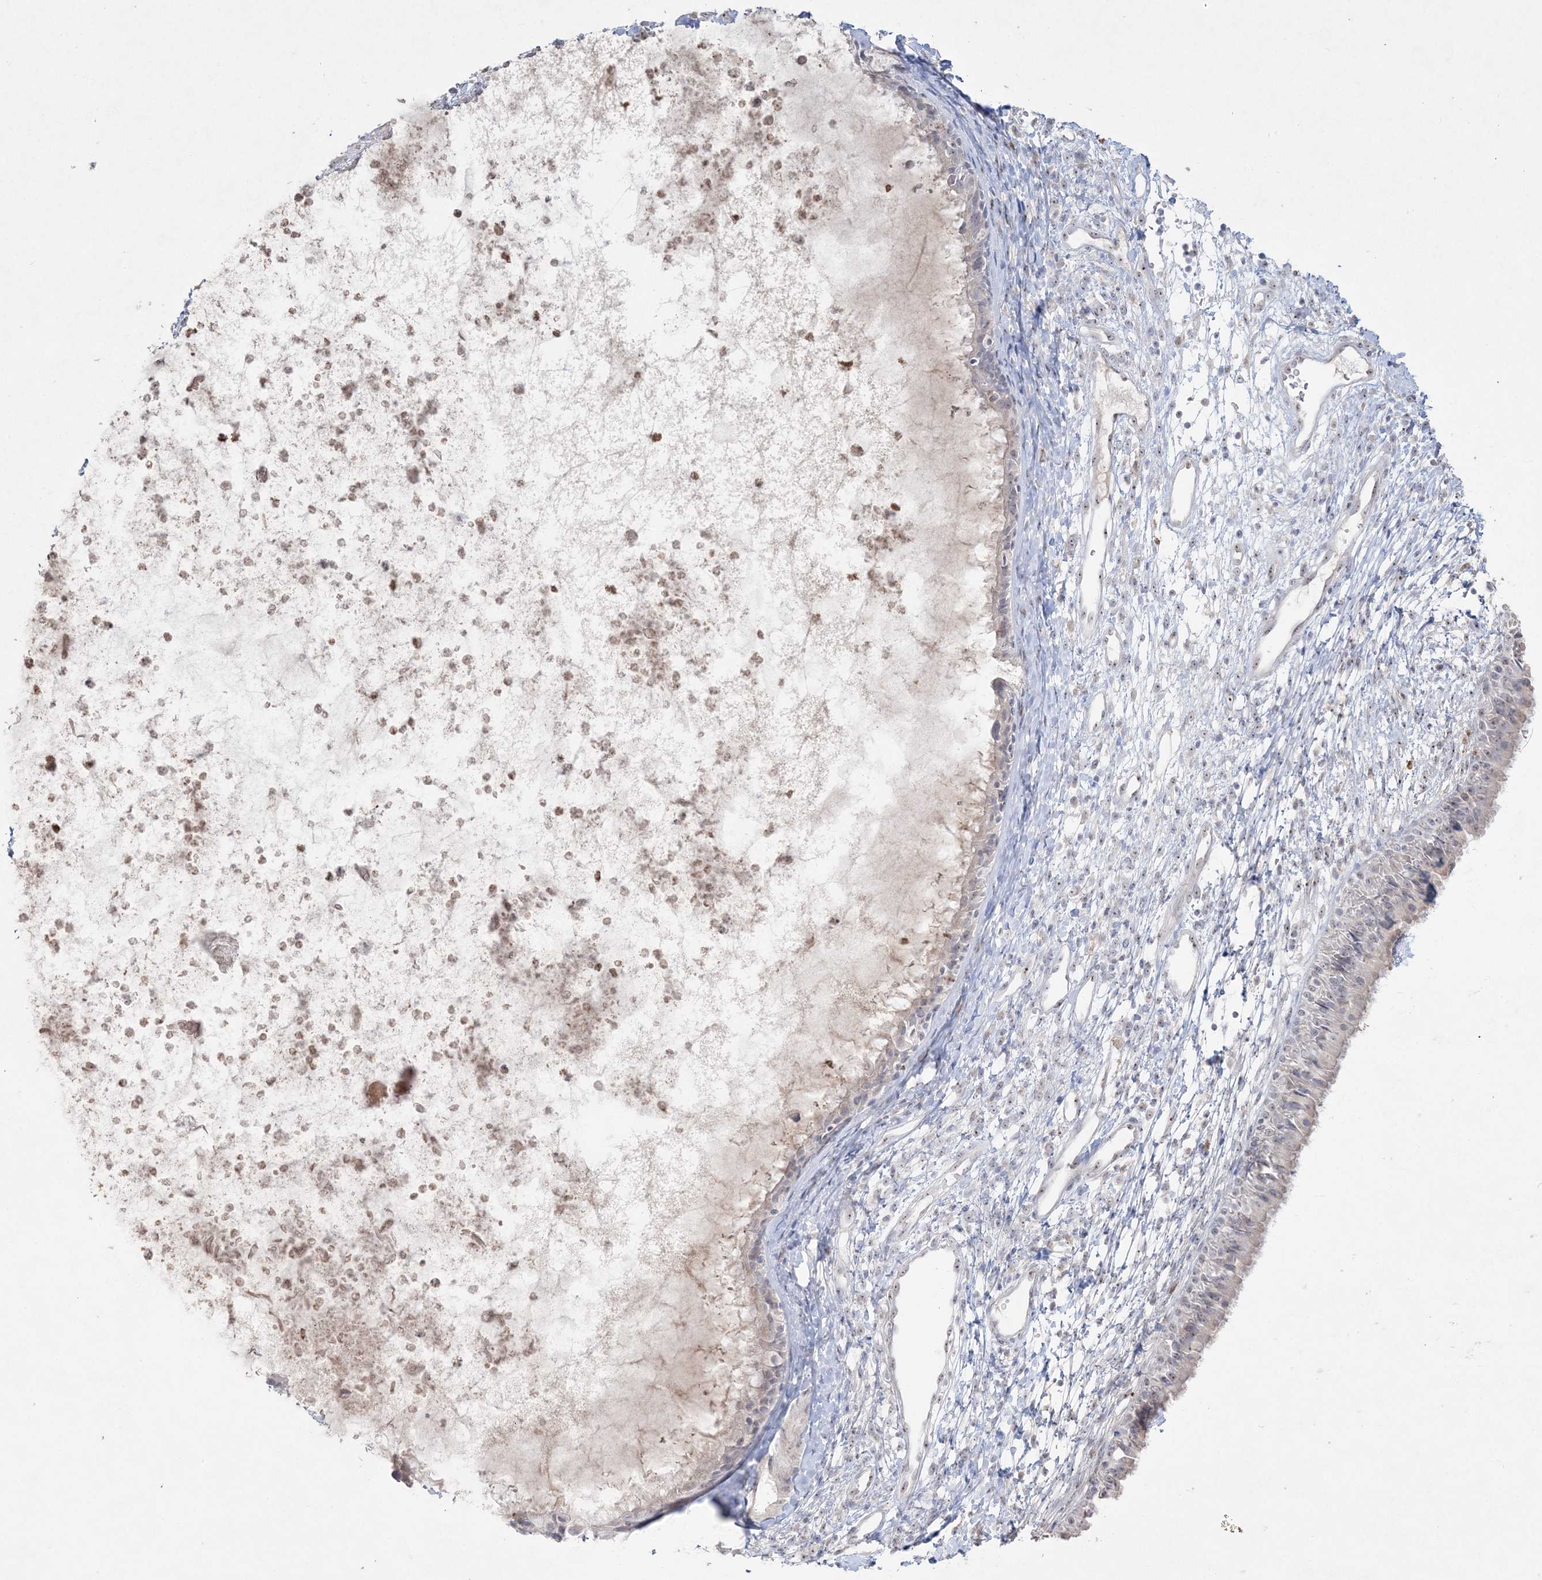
{"staining": {"intensity": "weak", "quantity": "<25%", "location": "nuclear"}, "tissue": "nasopharynx", "cell_type": "Respiratory epithelial cells", "image_type": "normal", "snomed": [{"axis": "morphology", "description": "Normal tissue, NOS"}, {"axis": "topography", "description": "Nasopharynx"}], "caption": "Photomicrograph shows no significant protein staining in respiratory epithelial cells of normal nasopharynx.", "gene": "NOP16", "patient": {"sex": "male", "age": 22}}